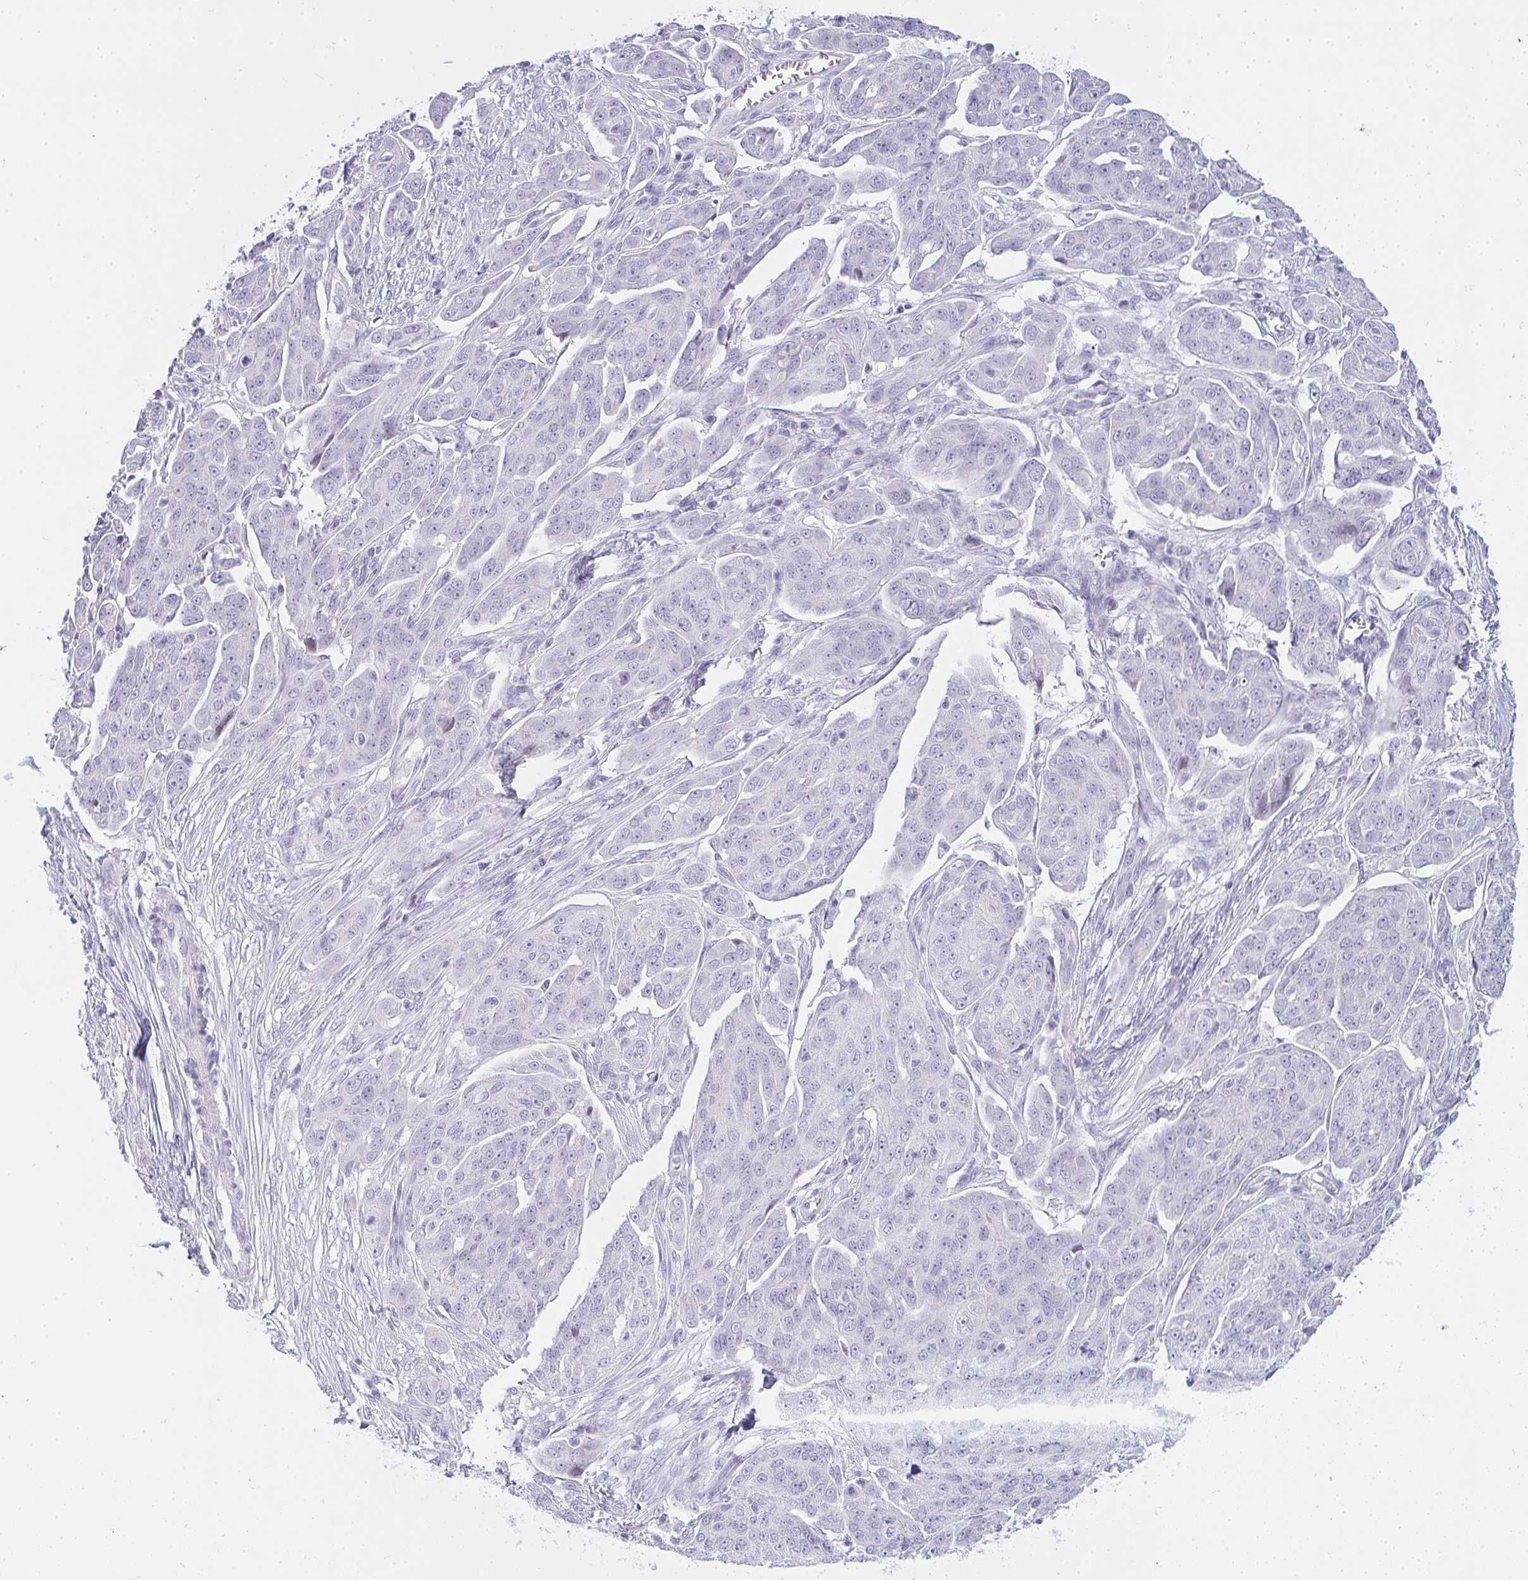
{"staining": {"intensity": "negative", "quantity": "none", "location": "none"}, "tissue": "ovarian cancer", "cell_type": "Tumor cells", "image_type": "cancer", "snomed": [{"axis": "morphology", "description": "Carcinoma, endometroid"}, {"axis": "topography", "description": "Ovary"}], "caption": "Immunohistochemical staining of human ovarian cancer (endometroid carcinoma) displays no significant positivity in tumor cells.", "gene": "ZNF182", "patient": {"sex": "female", "age": 70}}